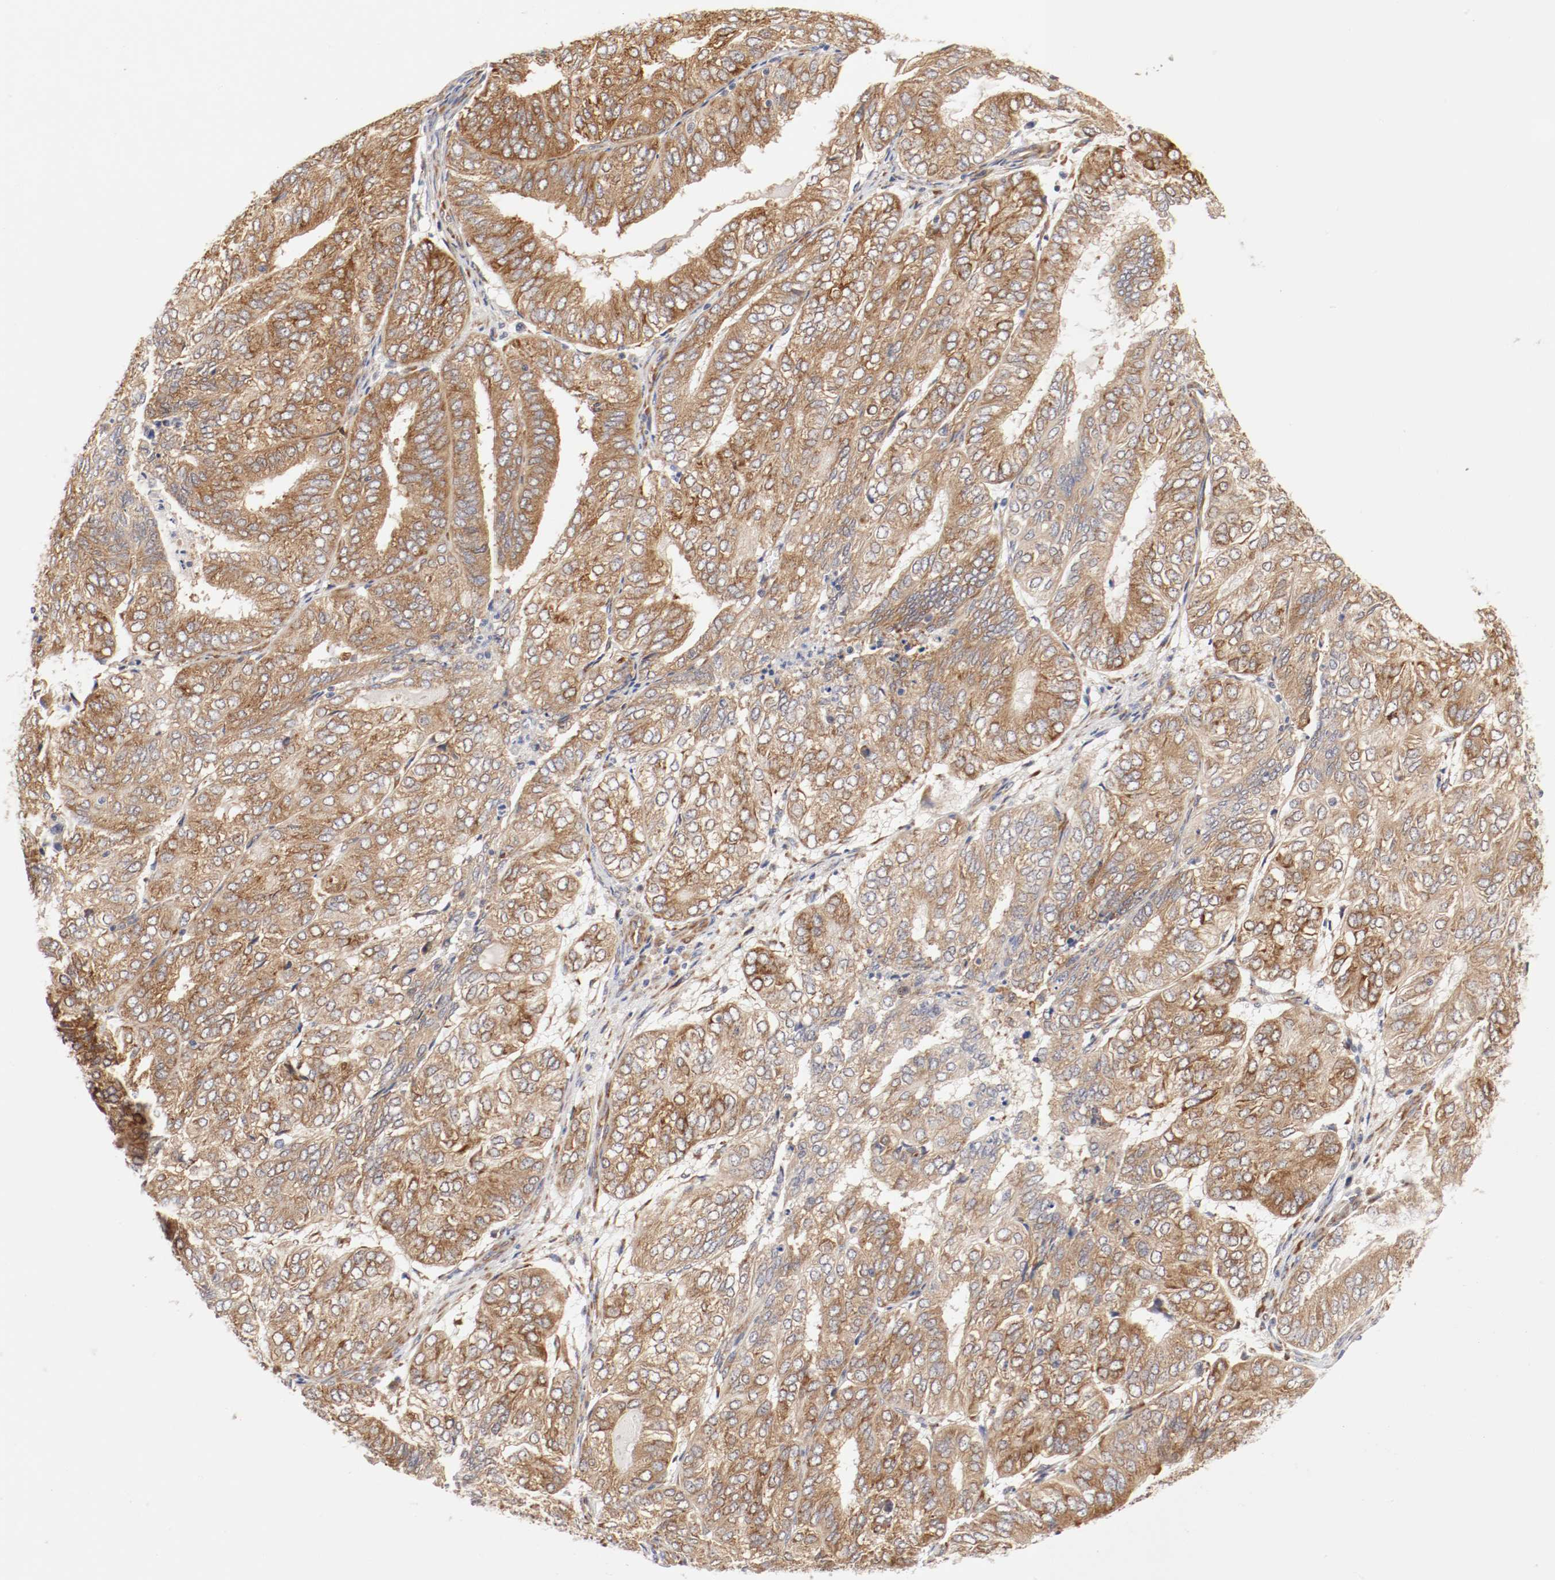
{"staining": {"intensity": "moderate", "quantity": ">75%", "location": "cytoplasmic/membranous"}, "tissue": "endometrial cancer", "cell_type": "Tumor cells", "image_type": "cancer", "snomed": [{"axis": "morphology", "description": "Adenocarcinoma, NOS"}, {"axis": "topography", "description": "Uterus"}], "caption": "Brown immunohistochemical staining in human endometrial cancer (adenocarcinoma) demonstrates moderate cytoplasmic/membranous staining in about >75% of tumor cells.", "gene": "FKBP3", "patient": {"sex": "female", "age": 60}}